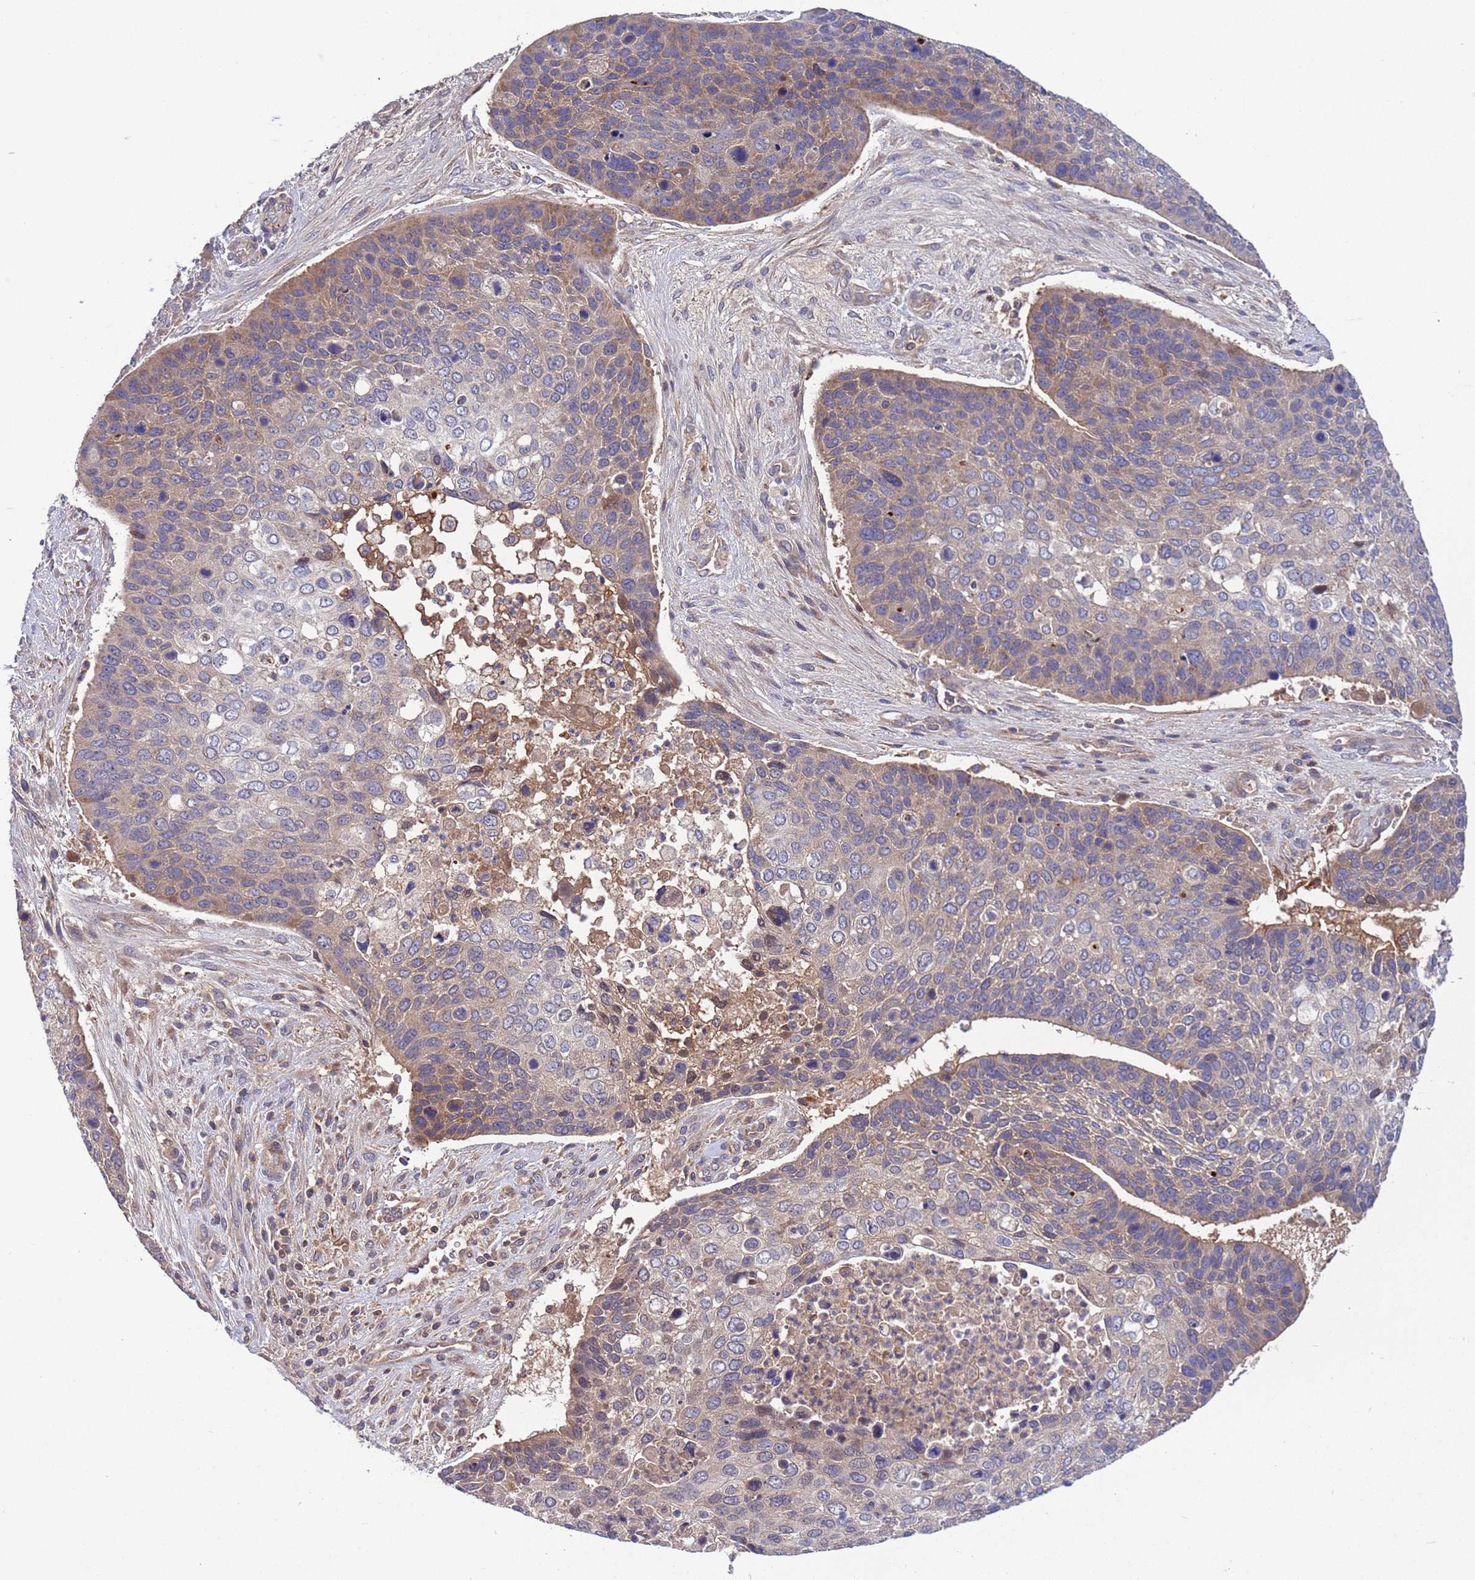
{"staining": {"intensity": "weak", "quantity": "<25%", "location": "cytoplasmic/membranous"}, "tissue": "skin cancer", "cell_type": "Tumor cells", "image_type": "cancer", "snomed": [{"axis": "morphology", "description": "Basal cell carcinoma"}, {"axis": "topography", "description": "Skin"}], "caption": "IHC image of human skin basal cell carcinoma stained for a protein (brown), which shows no staining in tumor cells.", "gene": "PARP16", "patient": {"sex": "female", "age": 74}}